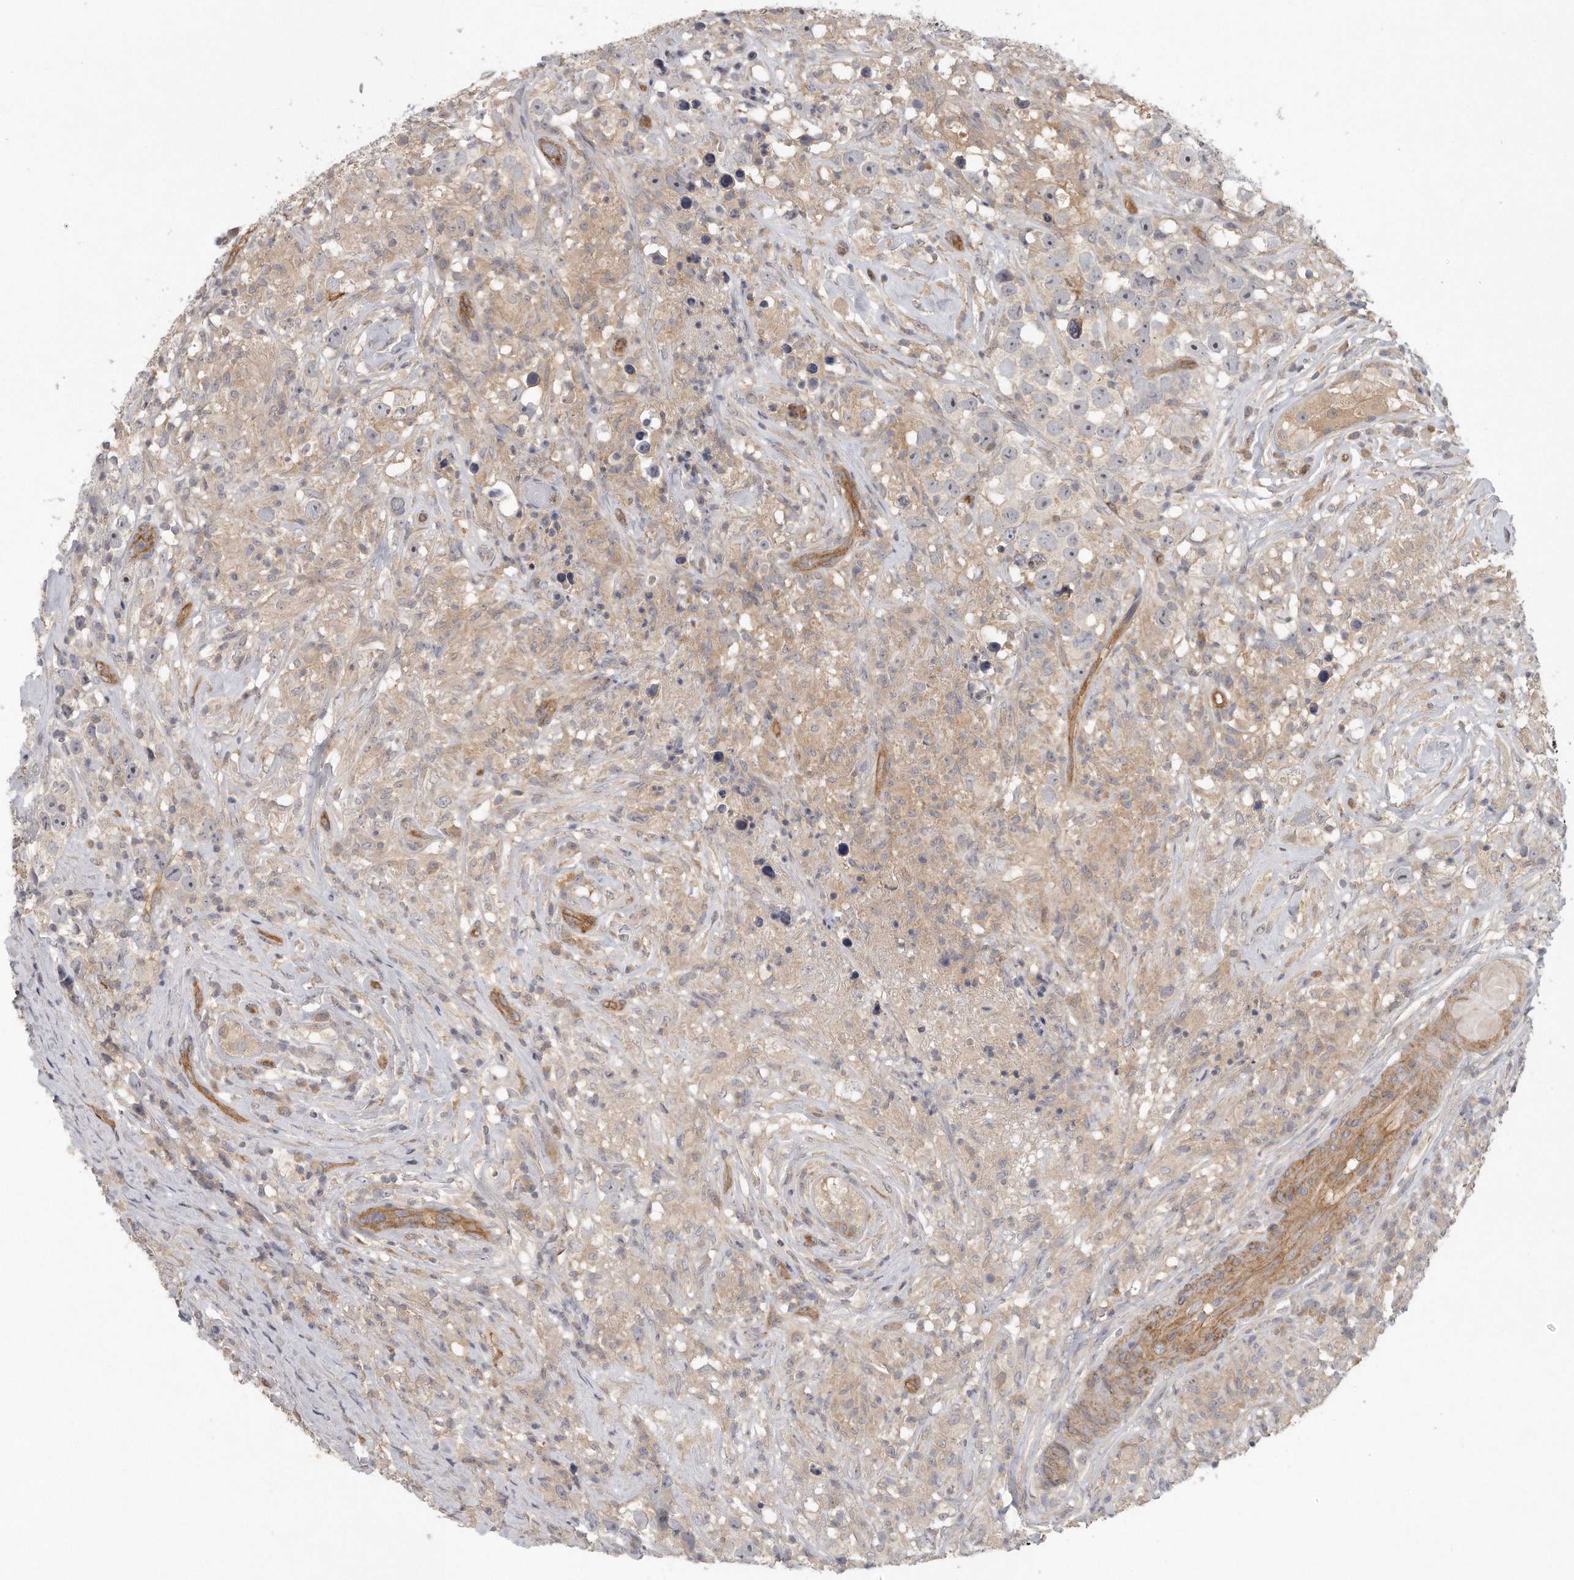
{"staining": {"intensity": "negative", "quantity": "none", "location": "none"}, "tissue": "testis cancer", "cell_type": "Tumor cells", "image_type": "cancer", "snomed": [{"axis": "morphology", "description": "Seminoma, NOS"}, {"axis": "topography", "description": "Testis"}], "caption": "IHC photomicrograph of testis cancer (seminoma) stained for a protein (brown), which shows no expression in tumor cells.", "gene": "MTERF4", "patient": {"sex": "male", "age": 49}}